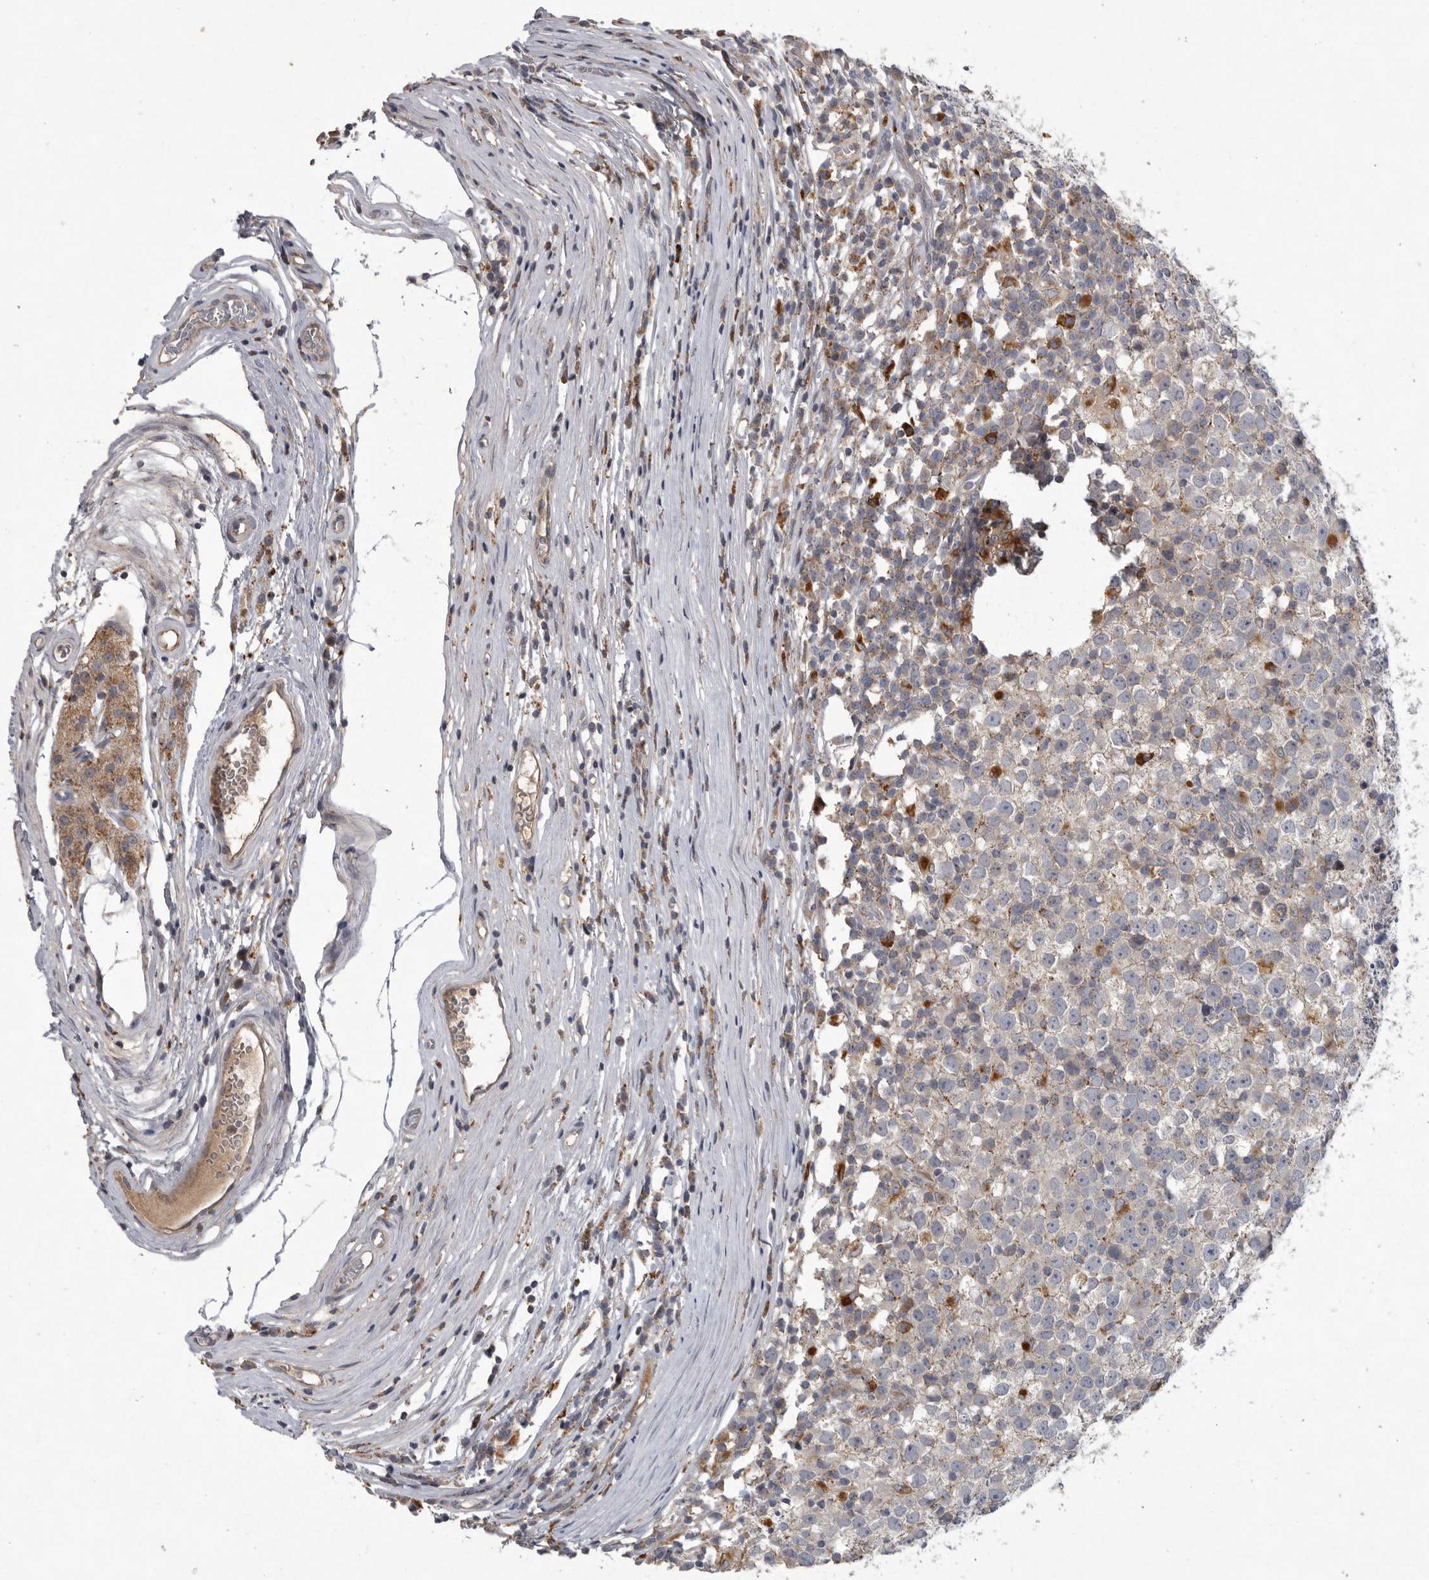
{"staining": {"intensity": "negative", "quantity": "none", "location": "none"}, "tissue": "testis cancer", "cell_type": "Tumor cells", "image_type": "cancer", "snomed": [{"axis": "morphology", "description": "Seminoma, NOS"}, {"axis": "topography", "description": "Testis"}], "caption": "IHC of seminoma (testis) demonstrates no staining in tumor cells. Nuclei are stained in blue.", "gene": "LAMTOR3", "patient": {"sex": "male", "age": 65}}